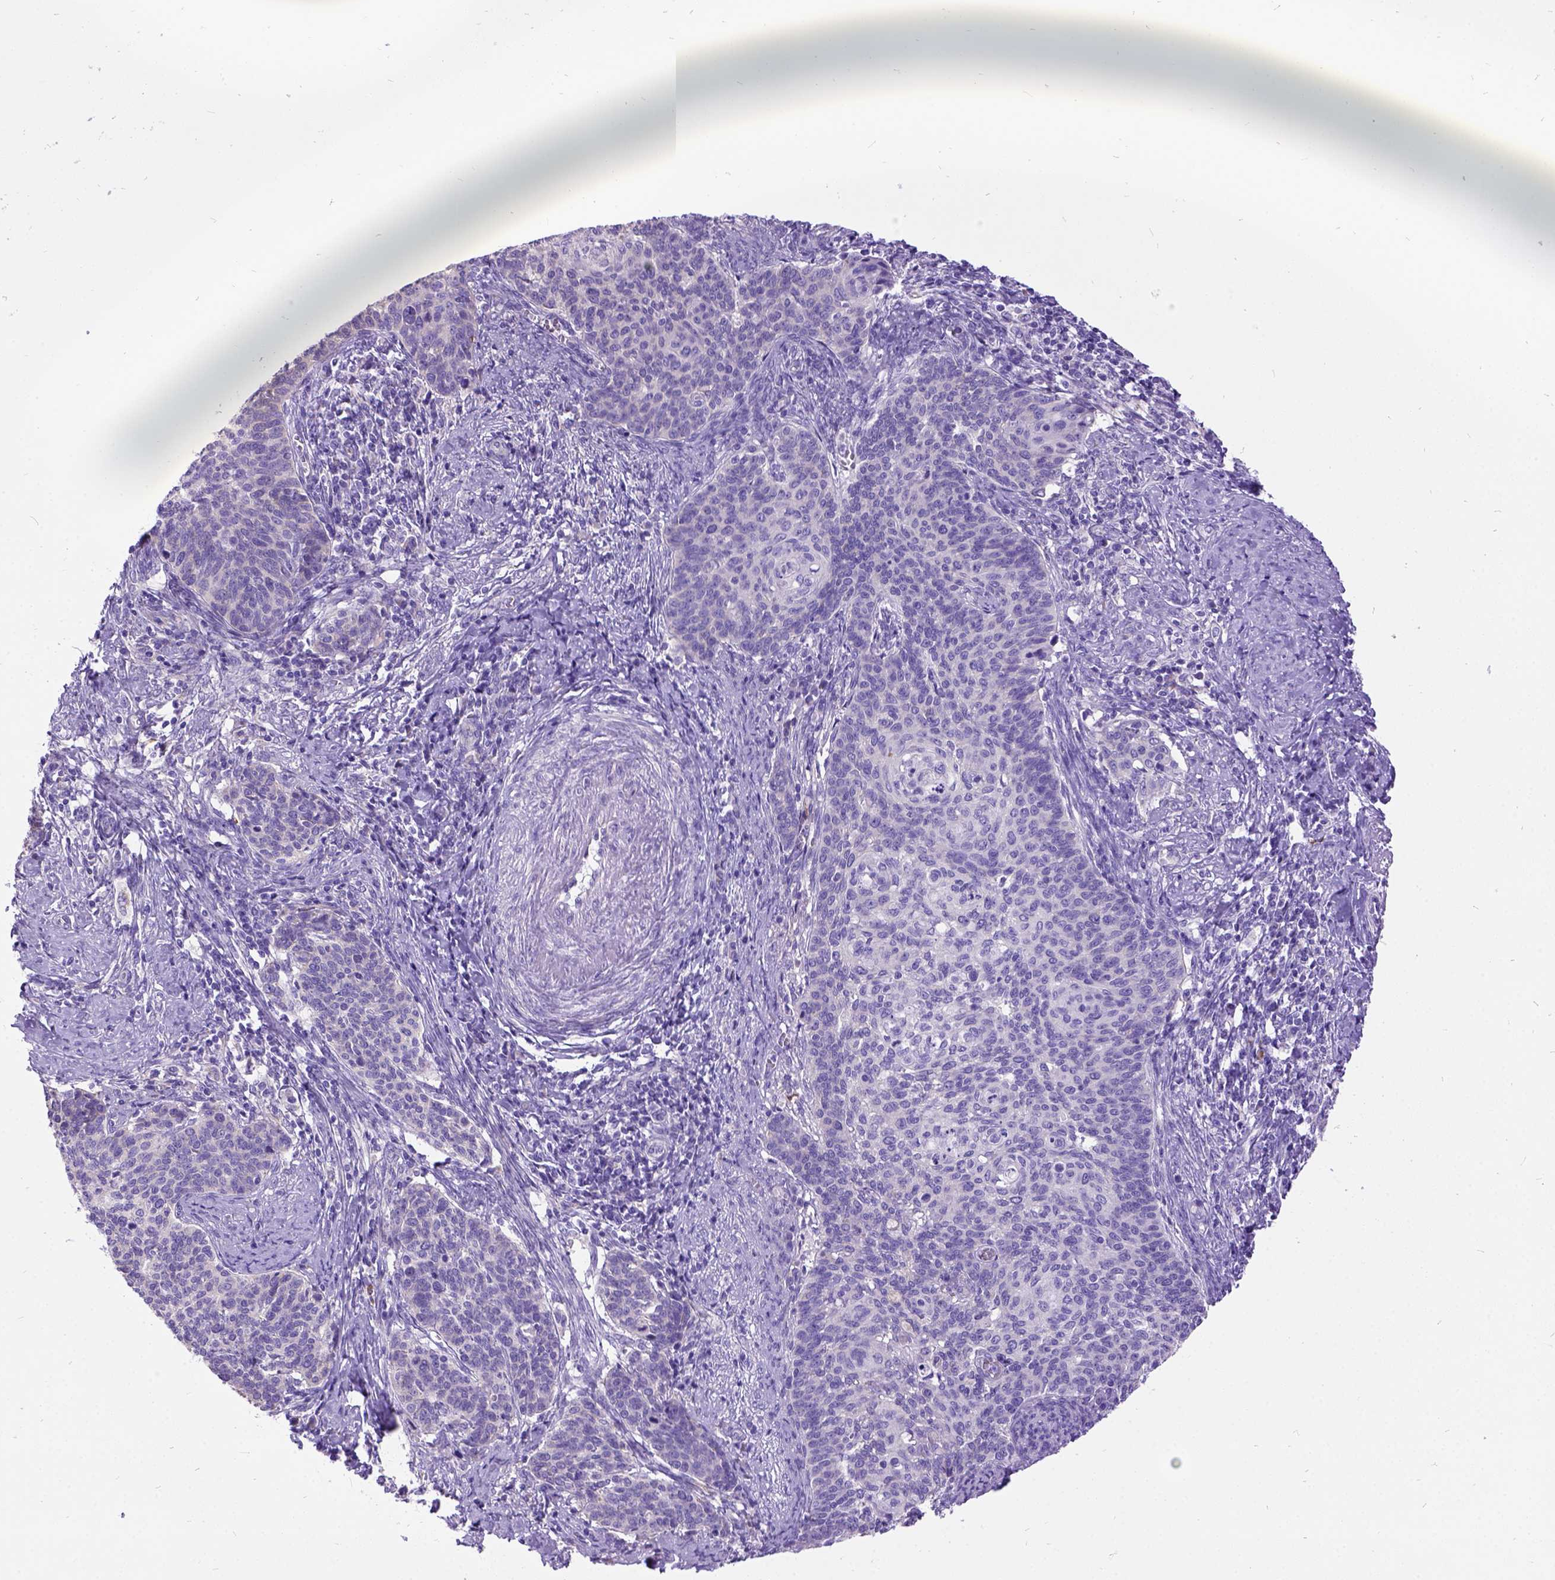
{"staining": {"intensity": "negative", "quantity": "none", "location": "none"}, "tissue": "cervical cancer", "cell_type": "Tumor cells", "image_type": "cancer", "snomed": [{"axis": "morphology", "description": "Normal tissue, NOS"}, {"axis": "morphology", "description": "Squamous cell carcinoma, NOS"}, {"axis": "topography", "description": "Cervix"}], "caption": "Human cervical squamous cell carcinoma stained for a protein using immunohistochemistry (IHC) demonstrates no staining in tumor cells.", "gene": "CFAP54", "patient": {"sex": "female", "age": 39}}